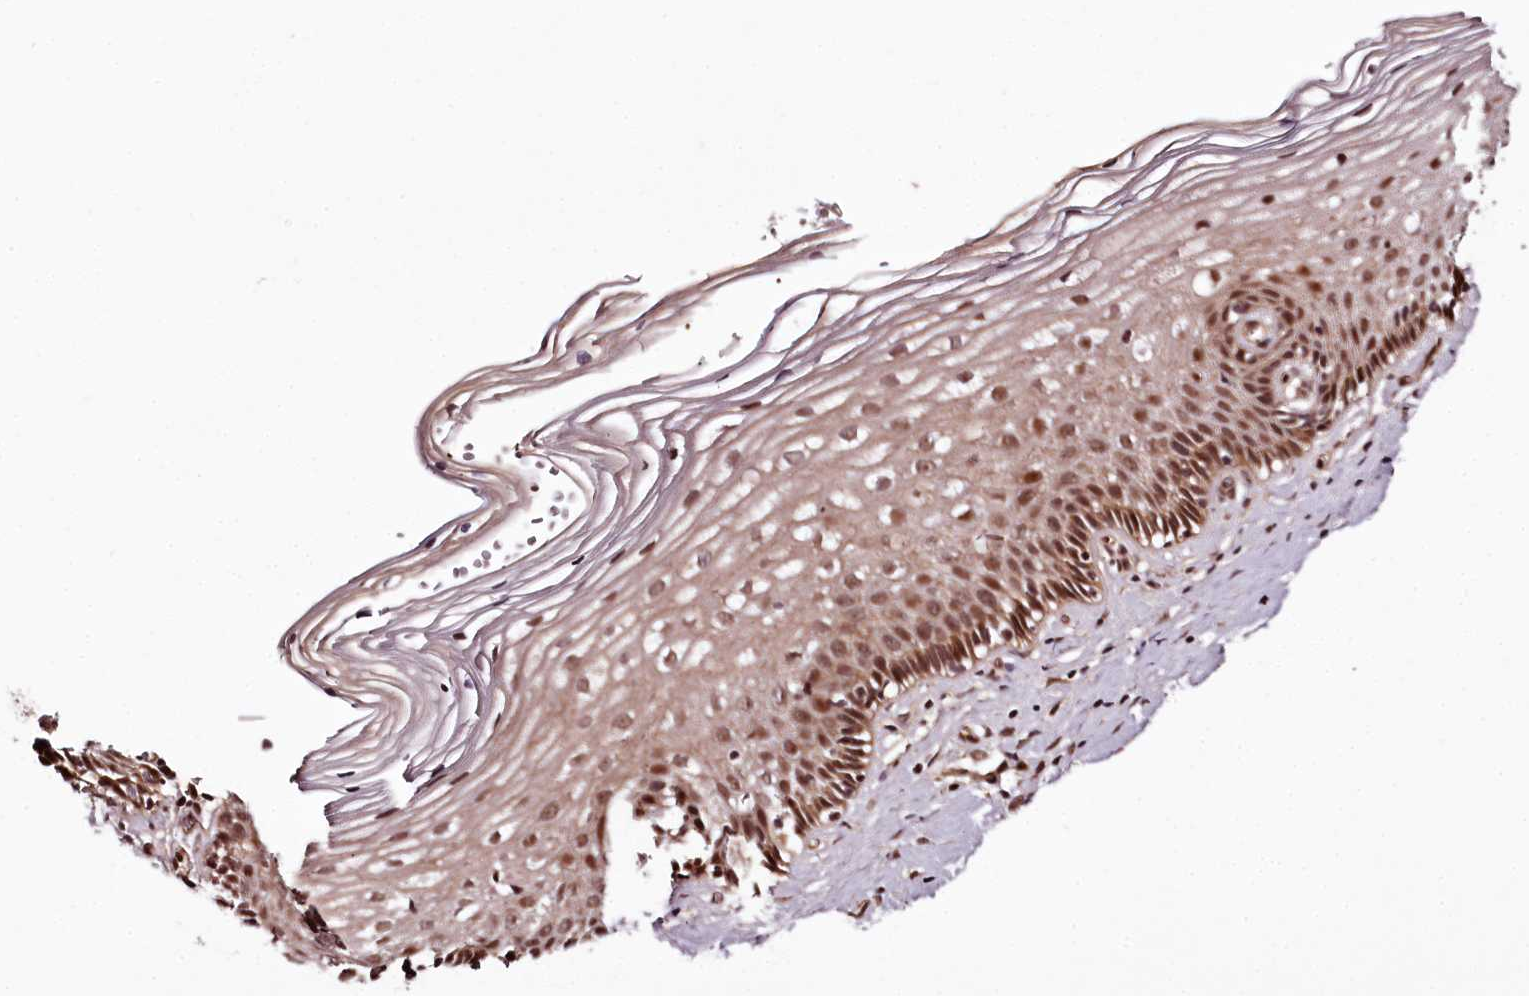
{"staining": {"intensity": "moderate", "quantity": ">75%", "location": "cytoplasmic/membranous,nuclear"}, "tissue": "cervix", "cell_type": "Glandular cells", "image_type": "normal", "snomed": [{"axis": "morphology", "description": "Normal tissue, NOS"}, {"axis": "topography", "description": "Cervix"}], "caption": "Protein expression analysis of benign cervix shows moderate cytoplasmic/membranous,nuclear expression in approximately >75% of glandular cells.", "gene": "TTC33", "patient": {"sex": "female", "age": 33}}